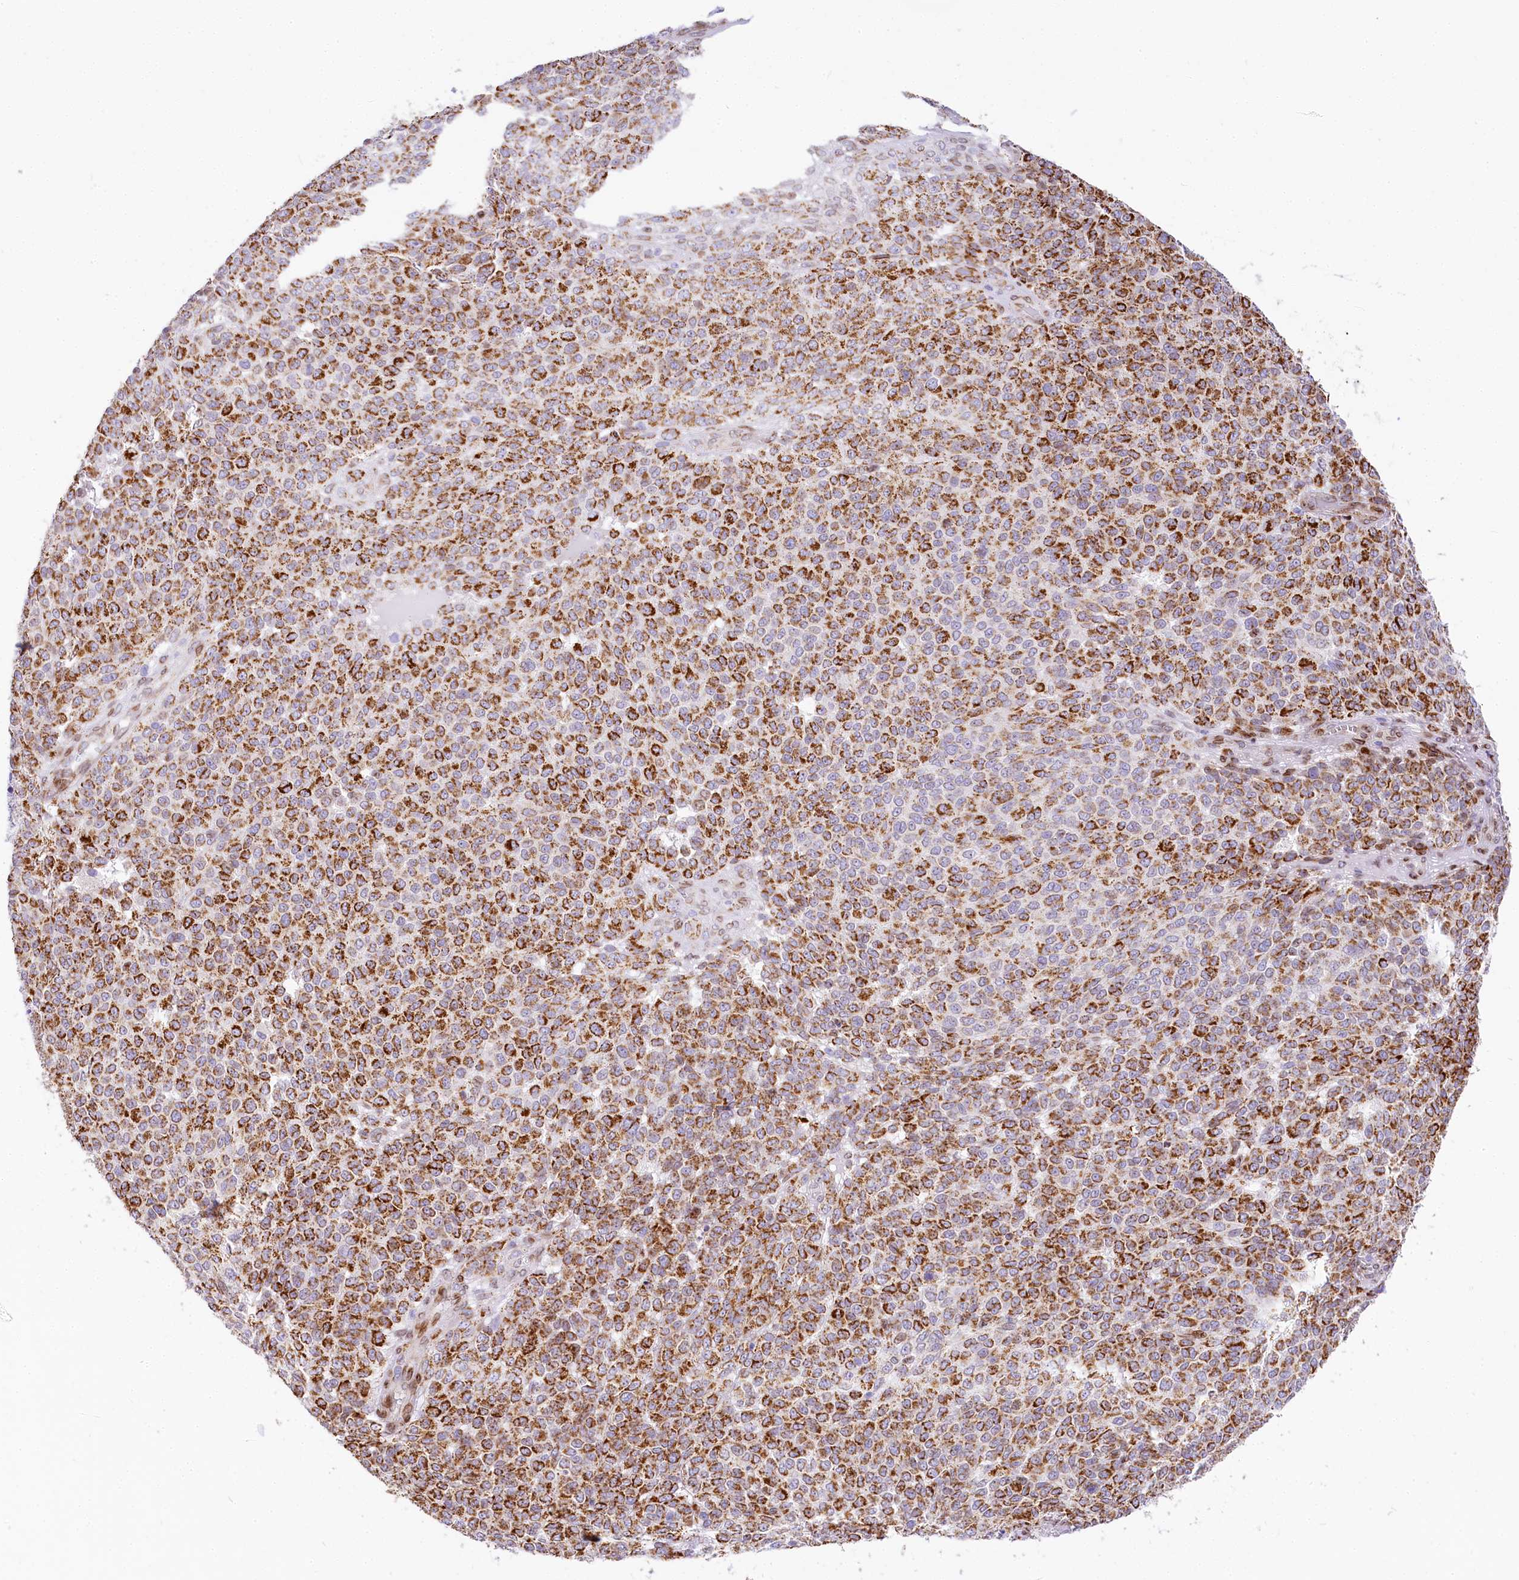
{"staining": {"intensity": "strong", "quantity": ">75%", "location": "cytoplasmic/membranous"}, "tissue": "melanoma", "cell_type": "Tumor cells", "image_type": "cancer", "snomed": [{"axis": "morphology", "description": "Malignant melanoma, NOS"}, {"axis": "topography", "description": "Skin"}], "caption": "A high amount of strong cytoplasmic/membranous positivity is seen in approximately >75% of tumor cells in melanoma tissue. Immunohistochemistry (ihc) stains the protein in brown and the nuclei are stained blue.", "gene": "PPIP5K2", "patient": {"sex": "male", "age": 49}}